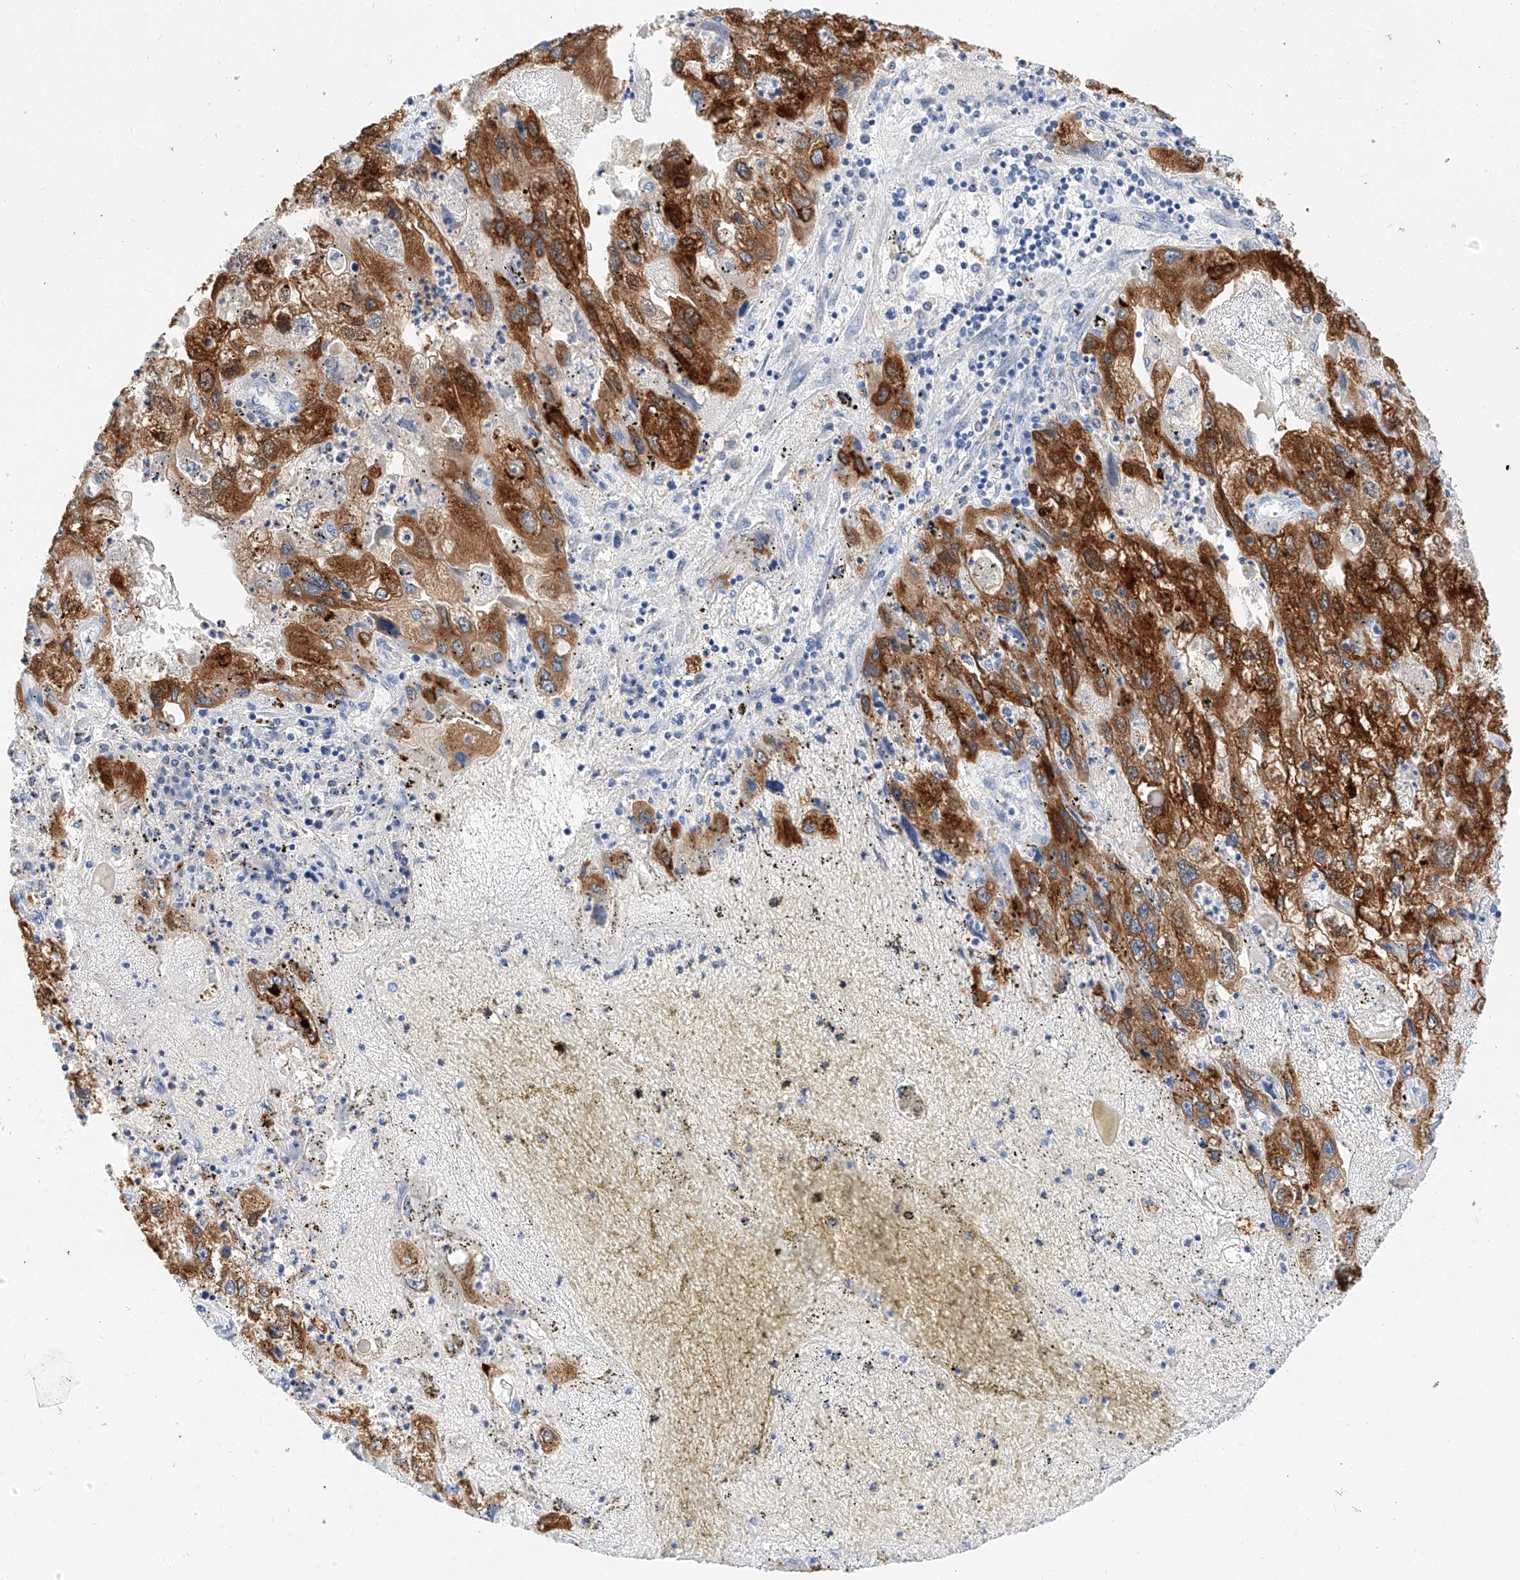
{"staining": {"intensity": "strong", "quantity": ">75%", "location": "cytoplasmic/membranous"}, "tissue": "endometrial cancer", "cell_type": "Tumor cells", "image_type": "cancer", "snomed": [{"axis": "morphology", "description": "Adenocarcinoma, NOS"}, {"axis": "topography", "description": "Endometrium"}], "caption": "Tumor cells show high levels of strong cytoplasmic/membranous expression in about >75% of cells in human endometrial adenocarcinoma. The staining was performed using DAB (3,3'-diaminobenzidine), with brown indicating positive protein expression. Nuclei are stained blue with hematoxylin.", "gene": "MAP7", "patient": {"sex": "female", "age": 49}}